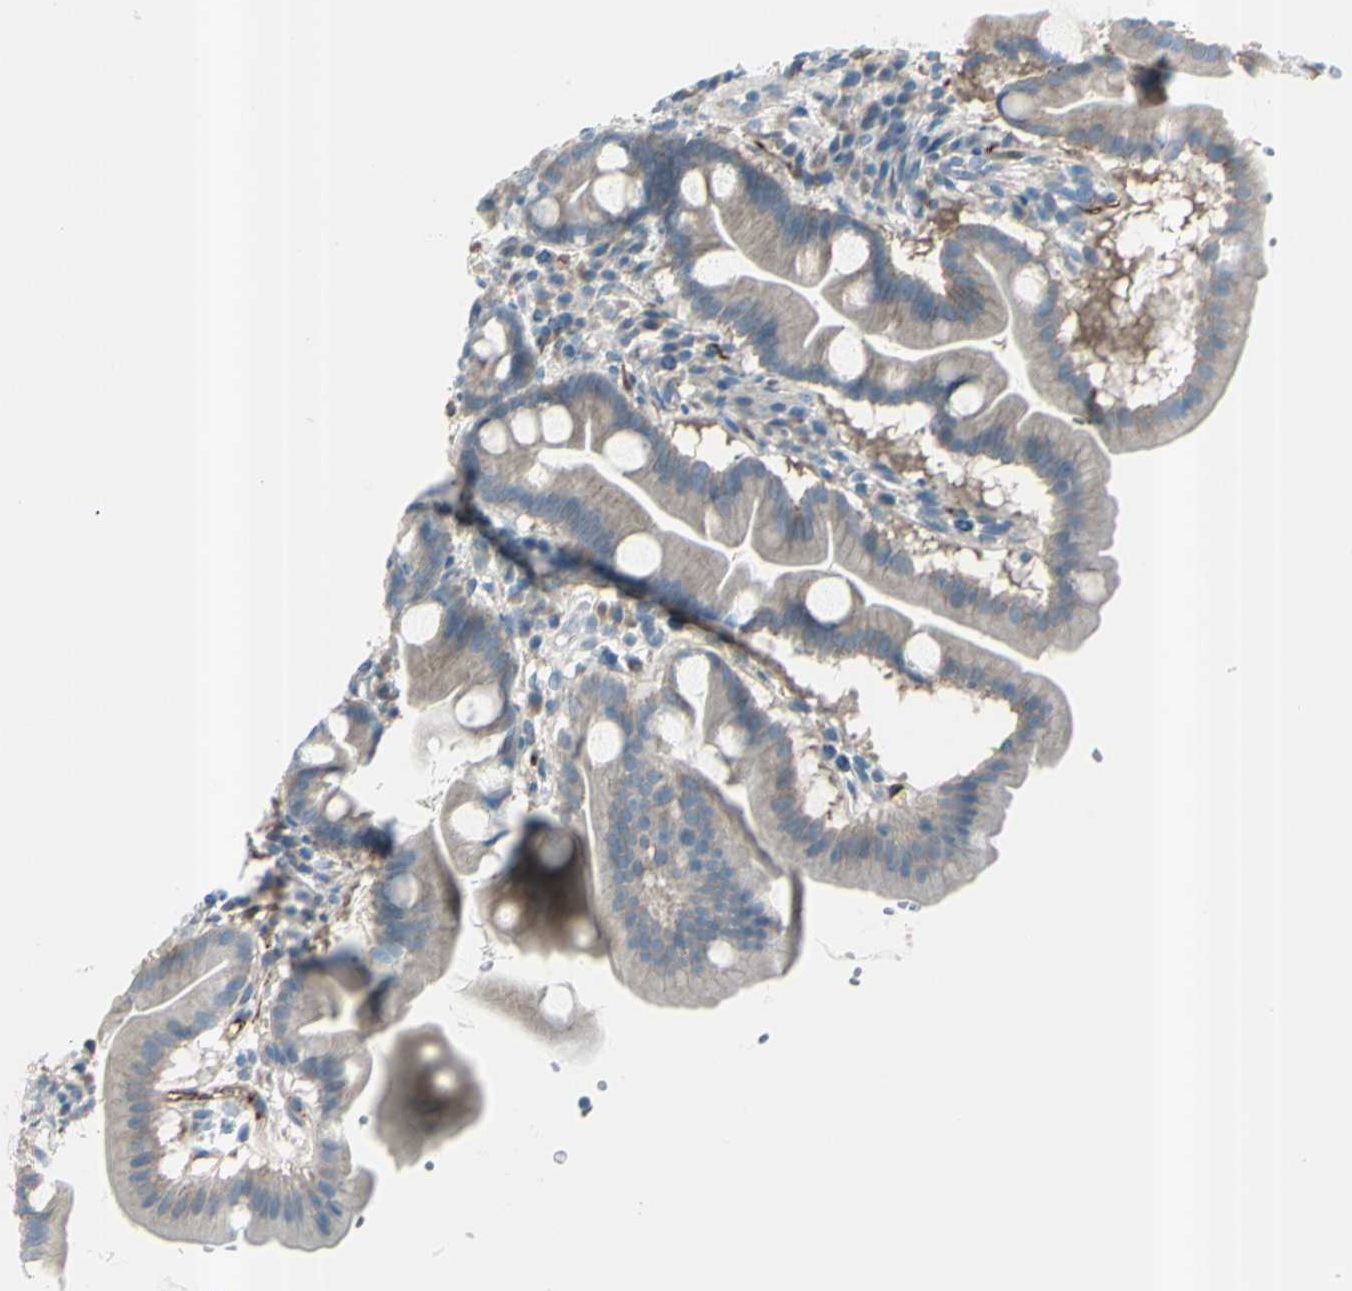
{"staining": {"intensity": "moderate", "quantity": "25%-75%", "location": "cytoplasmic/membranous"}, "tissue": "duodenum", "cell_type": "Glandular cells", "image_type": "normal", "snomed": [{"axis": "morphology", "description": "Normal tissue, NOS"}, {"axis": "topography", "description": "Duodenum"}], "caption": "IHC histopathology image of benign duodenum: human duodenum stained using immunohistochemistry demonstrates medium levels of moderate protein expression localized specifically in the cytoplasmic/membranous of glandular cells, appearing as a cytoplasmic/membranous brown color.", "gene": "GPR34", "patient": {"sex": "male", "age": 50}}